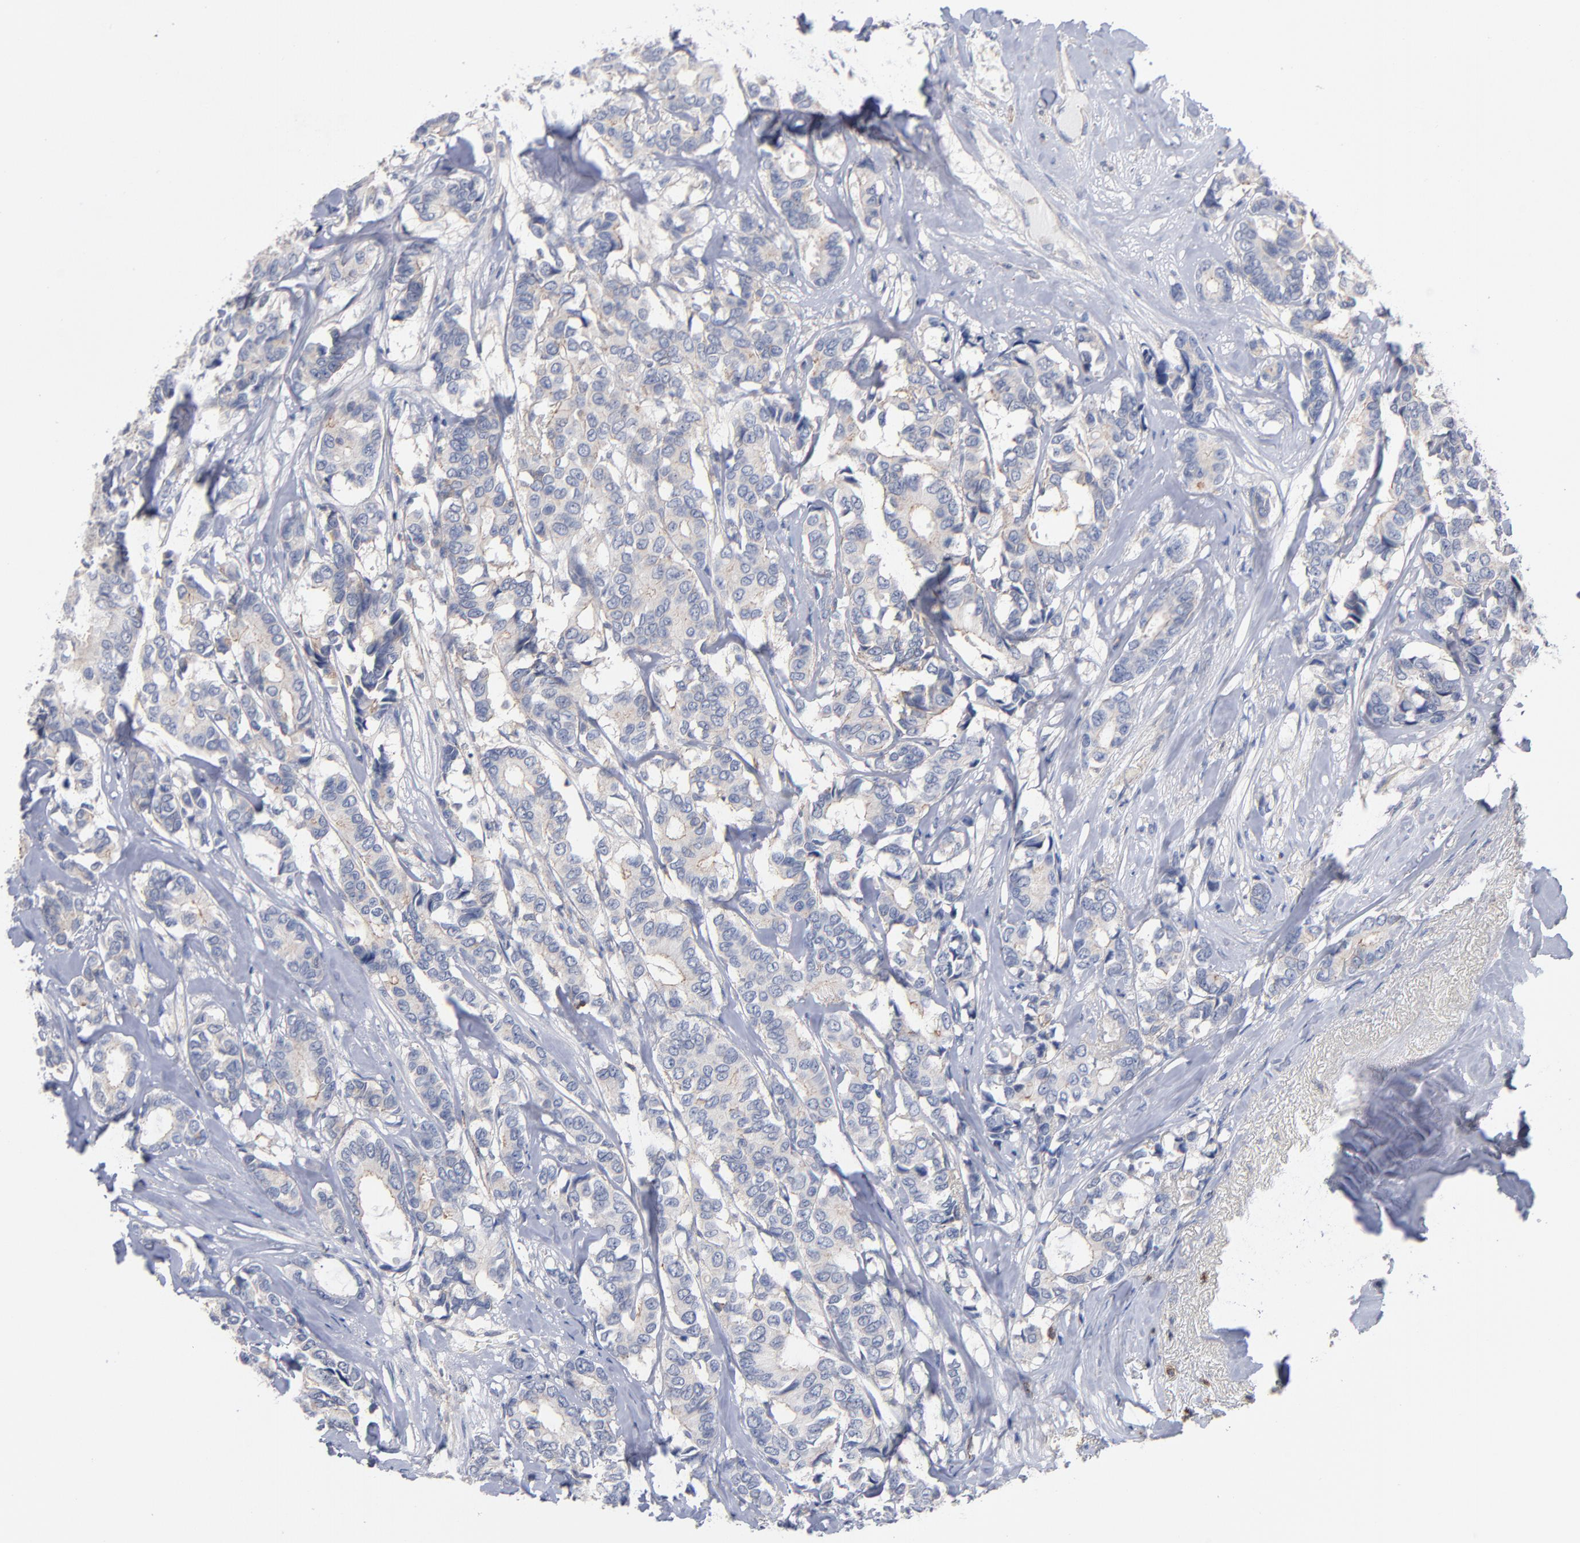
{"staining": {"intensity": "weak", "quantity": ">75%", "location": "cytoplasmic/membranous"}, "tissue": "breast cancer", "cell_type": "Tumor cells", "image_type": "cancer", "snomed": [{"axis": "morphology", "description": "Duct carcinoma"}, {"axis": "topography", "description": "Breast"}], "caption": "A brown stain labels weak cytoplasmic/membranous expression of a protein in breast intraductal carcinoma tumor cells.", "gene": "PDLIM2", "patient": {"sex": "female", "age": 87}}